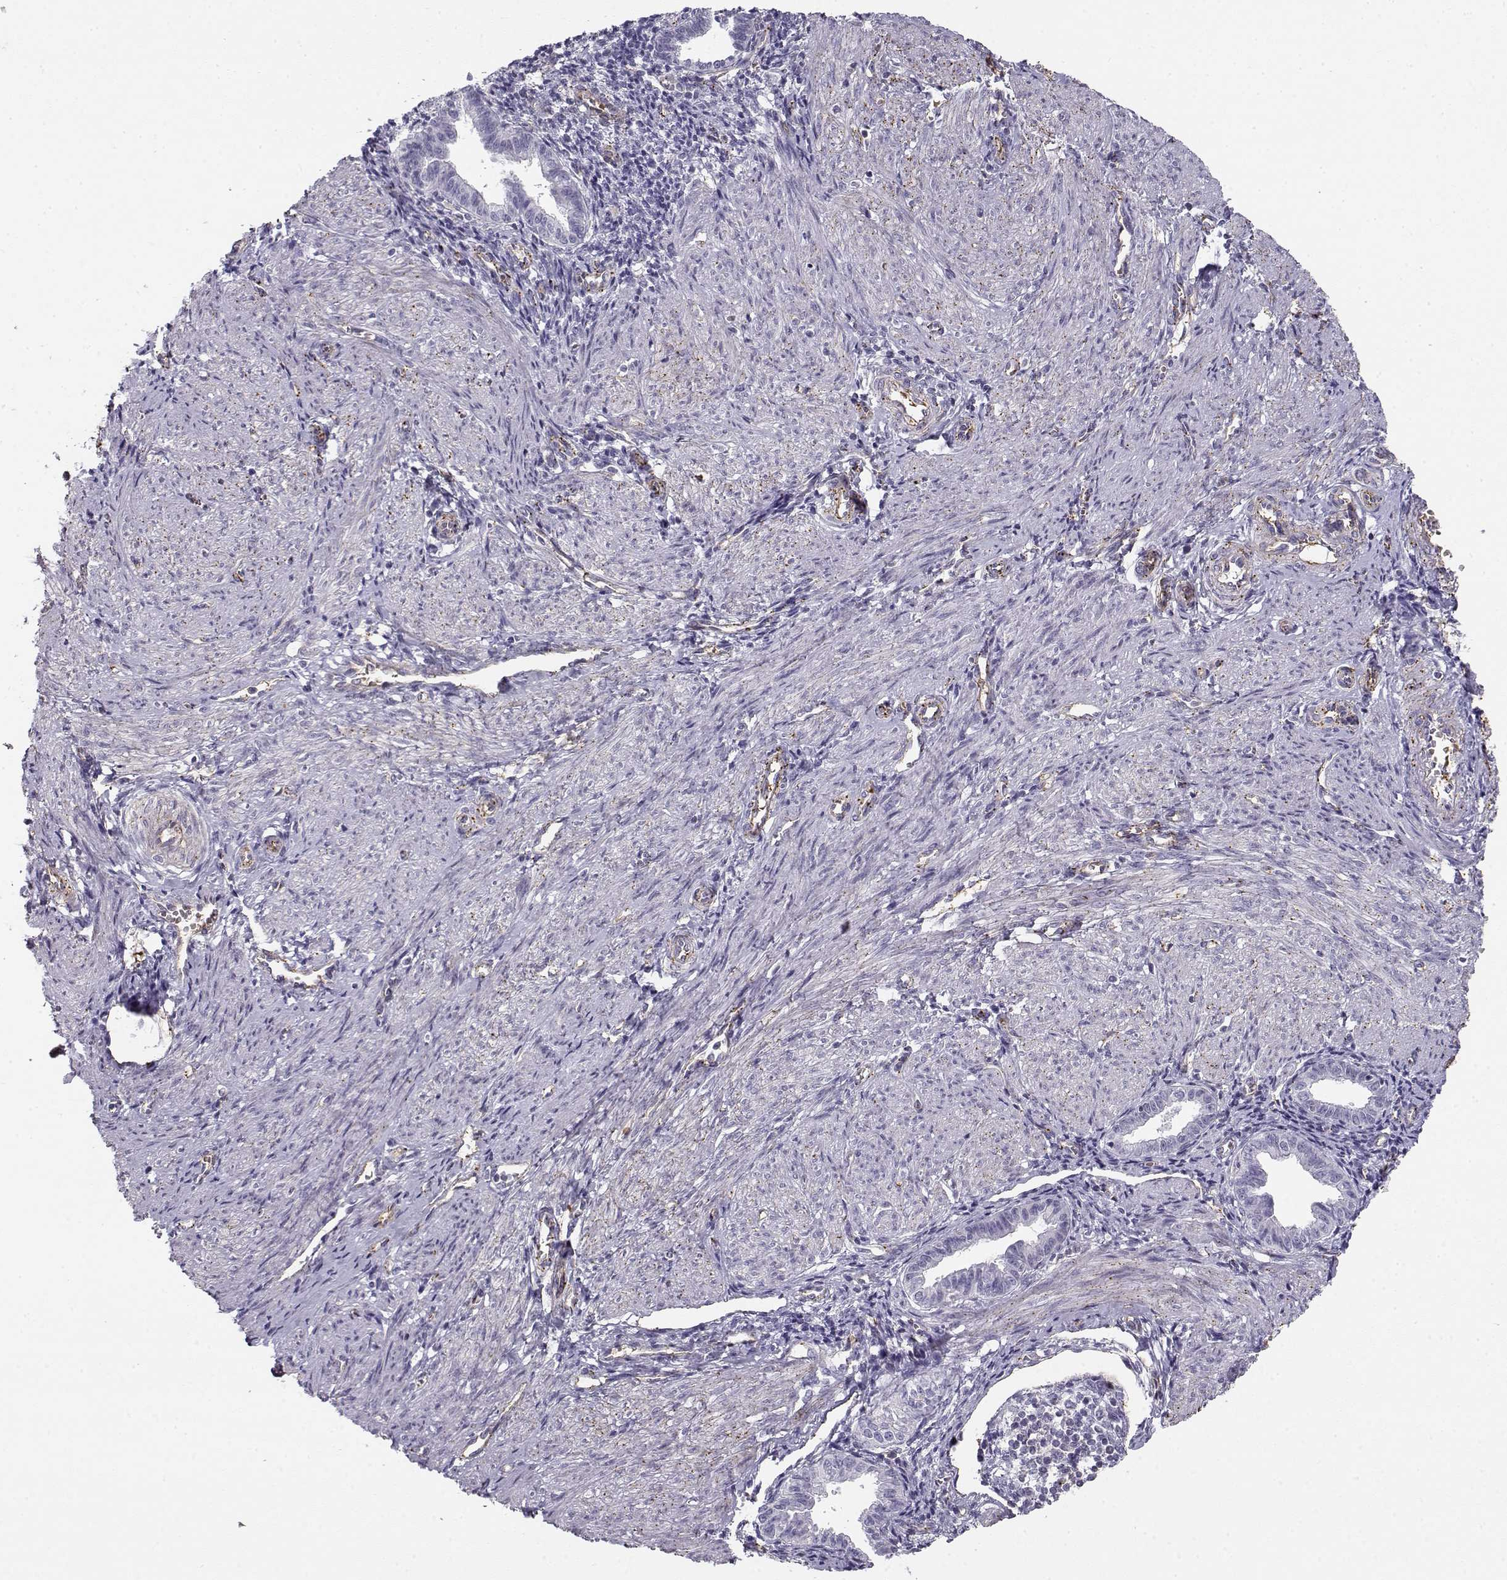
{"staining": {"intensity": "negative", "quantity": "none", "location": "none"}, "tissue": "endometrium", "cell_type": "Cells in endometrial stroma", "image_type": "normal", "snomed": [{"axis": "morphology", "description": "Normal tissue, NOS"}, {"axis": "topography", "description": "Endometrium"}], "caption": "Cells in endometrial stroma show no significant expression in benign endometrium. (DAB (3,3'-diaminobenzidine) IHC with hematoxylin counter stain).", "gene": "MYO1A", "patient": {"sex": "female", "age": 37}}